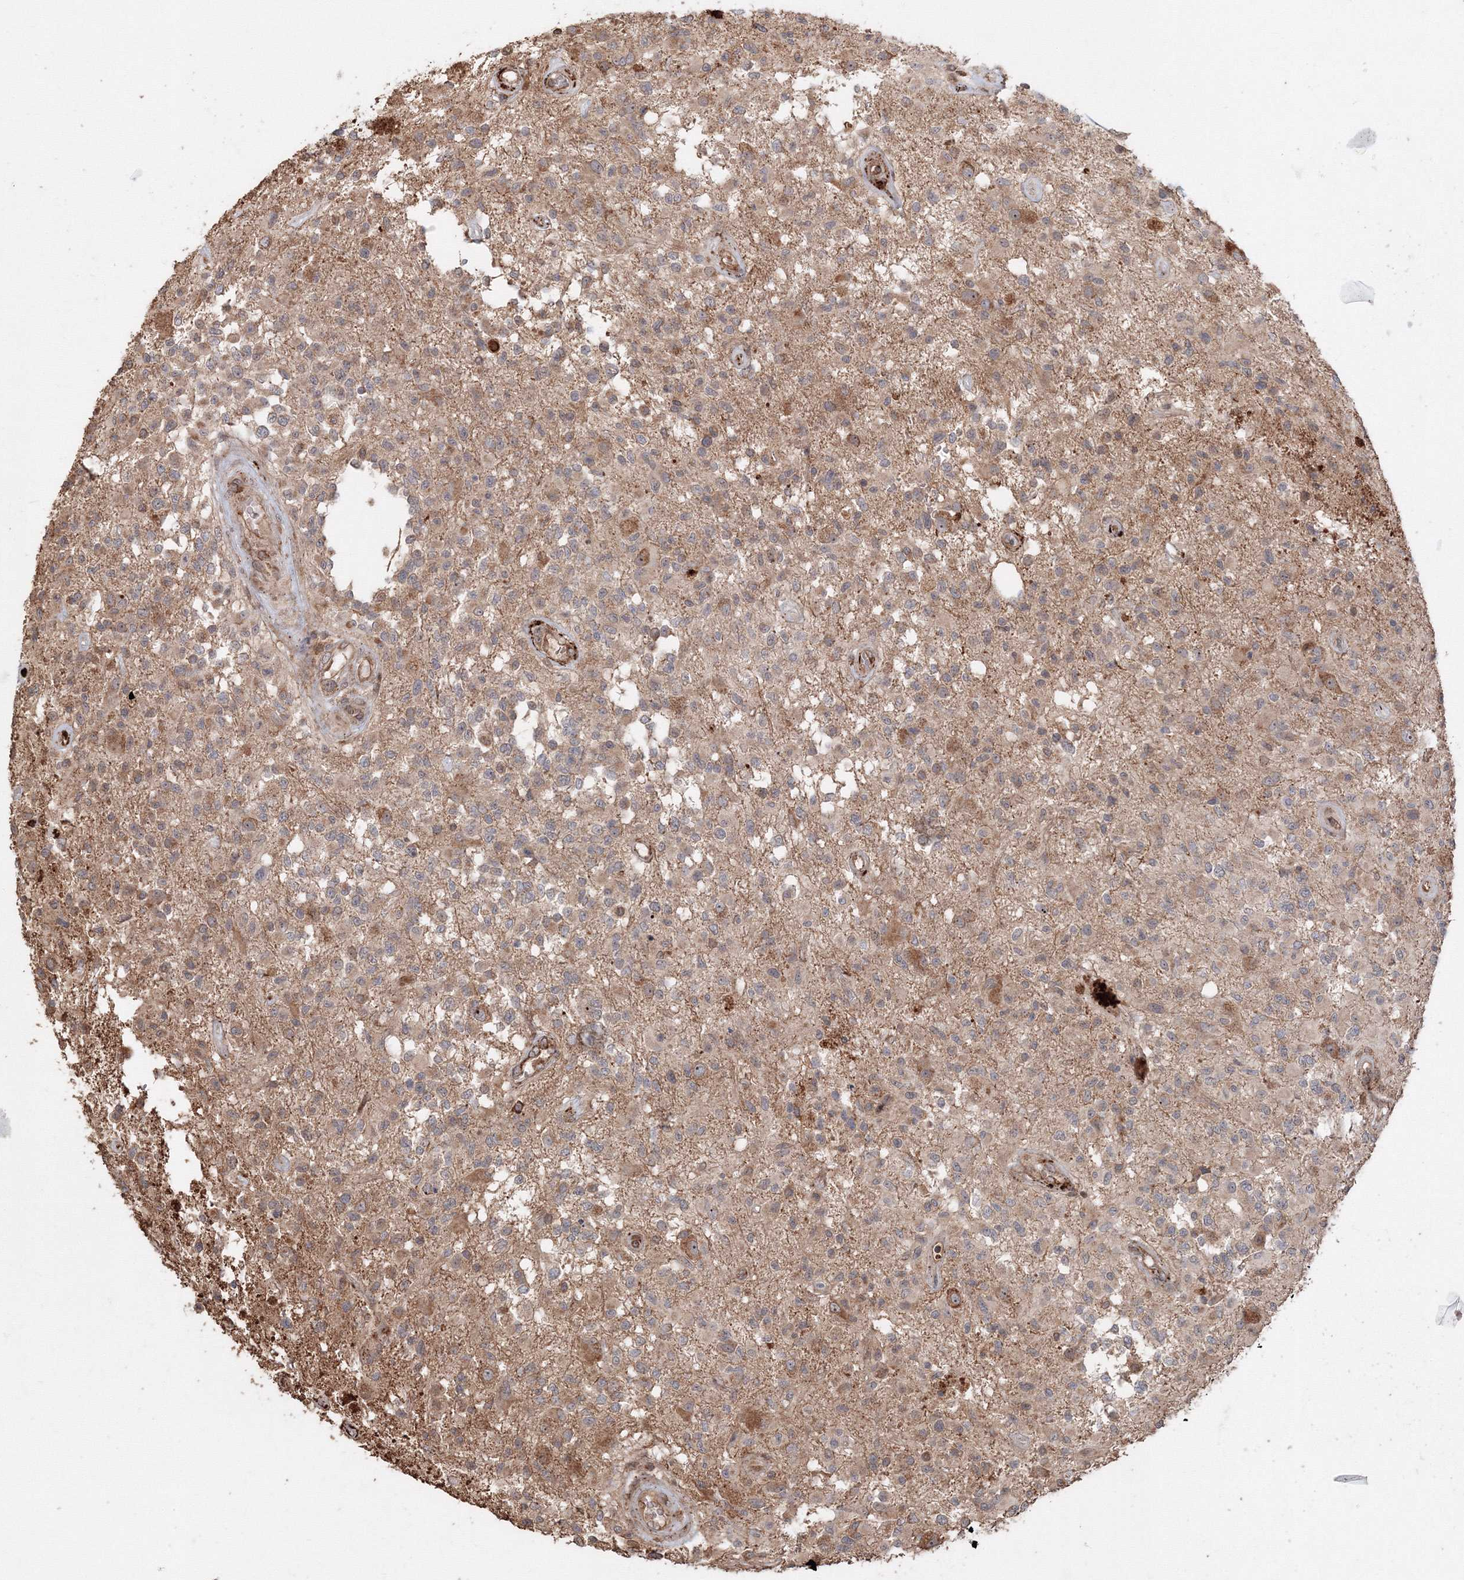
{"staining": {"intensity": "weak", "quantity": "<25%", "location": "cytoplasmic/membranous"}, "tissue": "glioma", "cell_type": "Tumor cells", "image_type": "cancer", "snomed": [{"axis": "morphology", "description": "Glioma, malignant, High grade"}, {"axis": "morphology", "description": "Glioblastoma, NOS"}, {"axis": "topography", "description": "Brain"}], "caption": "A histopathology image of glioma stained for a protein displays no brown staining in tumor cells.", "gene": "ANAPC16", "patient": {"sex": "male", "age": 60}}